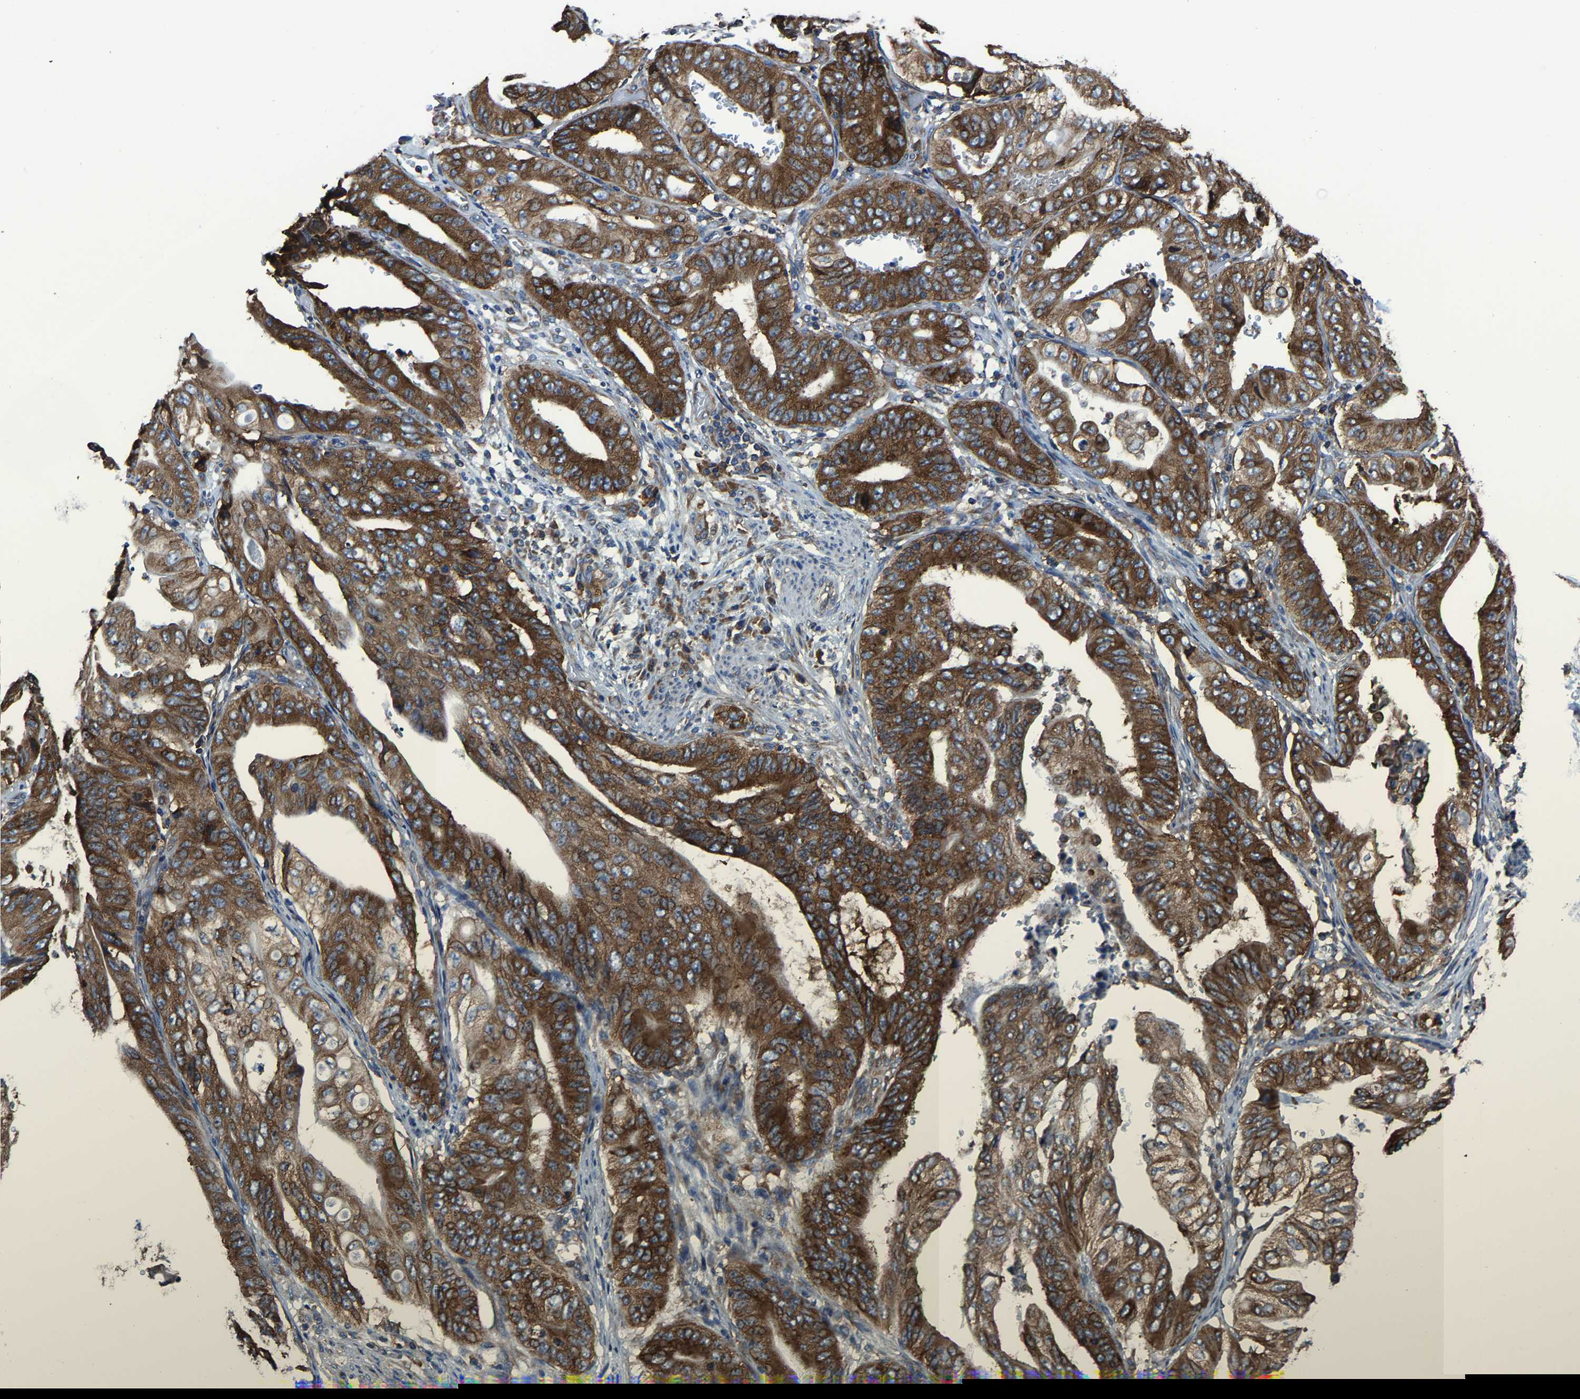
{"staining": {"intensity": "strong", "quantity": ">75%", "location": "cytoplasmic/membranous"}, "tissue": "stomach cancer", "cell_type": "Tumor cells", "image_type": "cancer", "snomed": [{"axis": "morphology", "description": "Adenocarcinoma, NOS"}, {"axis": "topography", "description": "Stomach"}], "caption": "A histopathology image of stomach adenocarcinoma stained for a protein shows strong cytoplasmic/membranous brown staining in tumor cells.", "gene": "G3BP2", "patient": {"sex": "female", "age": 73}}